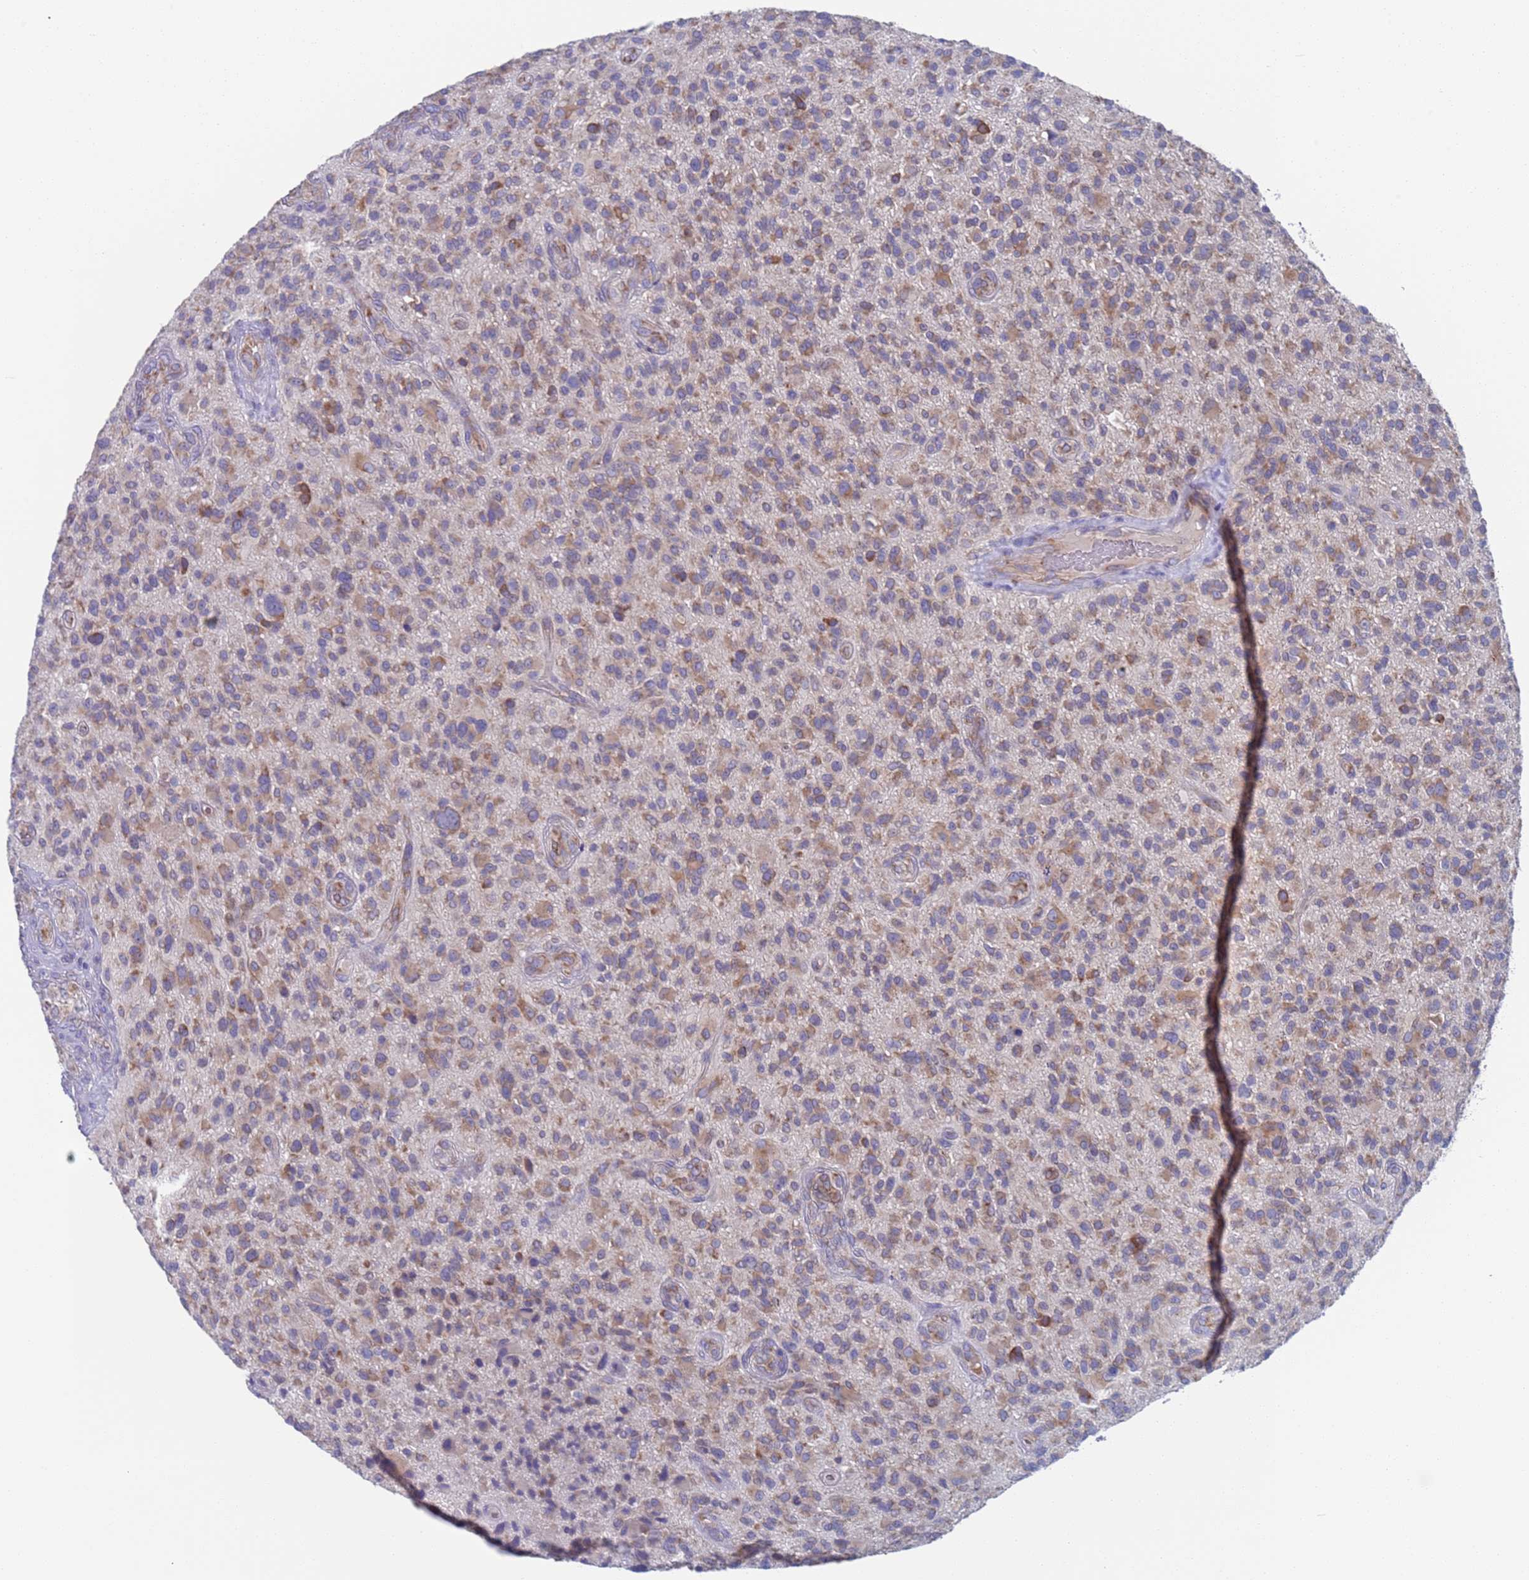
{"staining": {"intensity": "moderate", "quantity": ">75%", "location": "cytoplasmic/membranous"}, "tissue": "glioma", "cell_type": "Tumor cells", "image_type": "cancer", "snomed": [{"axis": "morphology", "description": "Glioma, malignant, High grade"}, {"axis": "topography", "description": "Brain"}], "caption": "IHC micrograph of human glioma stained for a protein (brown), which demonstrates medium levels of moderate cytoplasmic/membranous positivity in about >75% of tumor cells.", "gene": "PET117", "patient": {"sex": "male", "age": 47}}